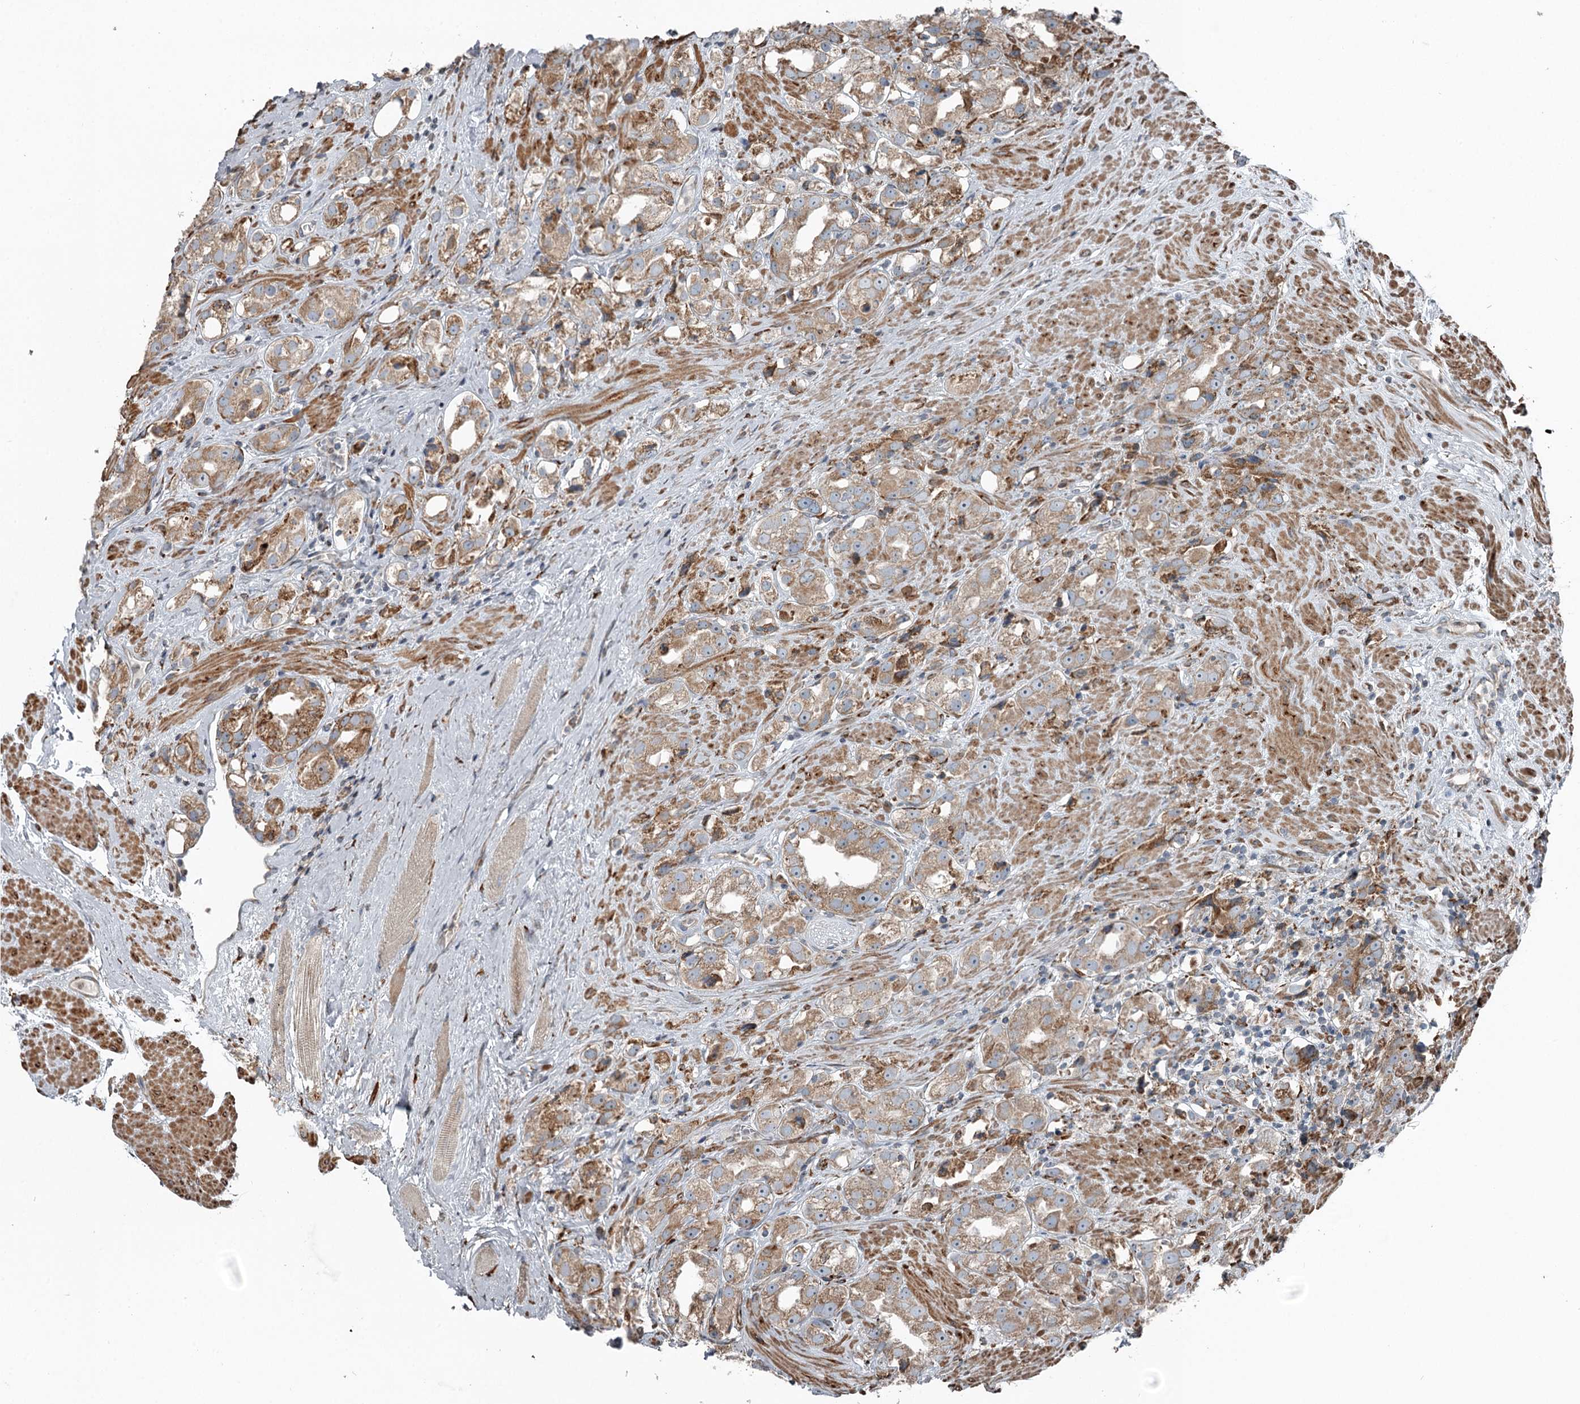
{"staining": {"intensity": "moderate", "quantity": ">75%", "location": "cytoplasmic/membranous"}, "tissue": "prostate cancer", "cell_type": "Tumor cells", "image_type": "cancer", "snomed": [{"axis": "morphology", "description": "Adenocarcinoma, NOS"}, {"axis": "topography", "description": "Prostate"}], "caption": "Immunohistochemistry (DAB) staining of human adenocarcinoma (prostate) reveals moderate cytoplasmic/membranous protein expression in about >75% of tumor cells.", "gene": "RASSF8", "patient": {"sex": "male", "age": 79}}